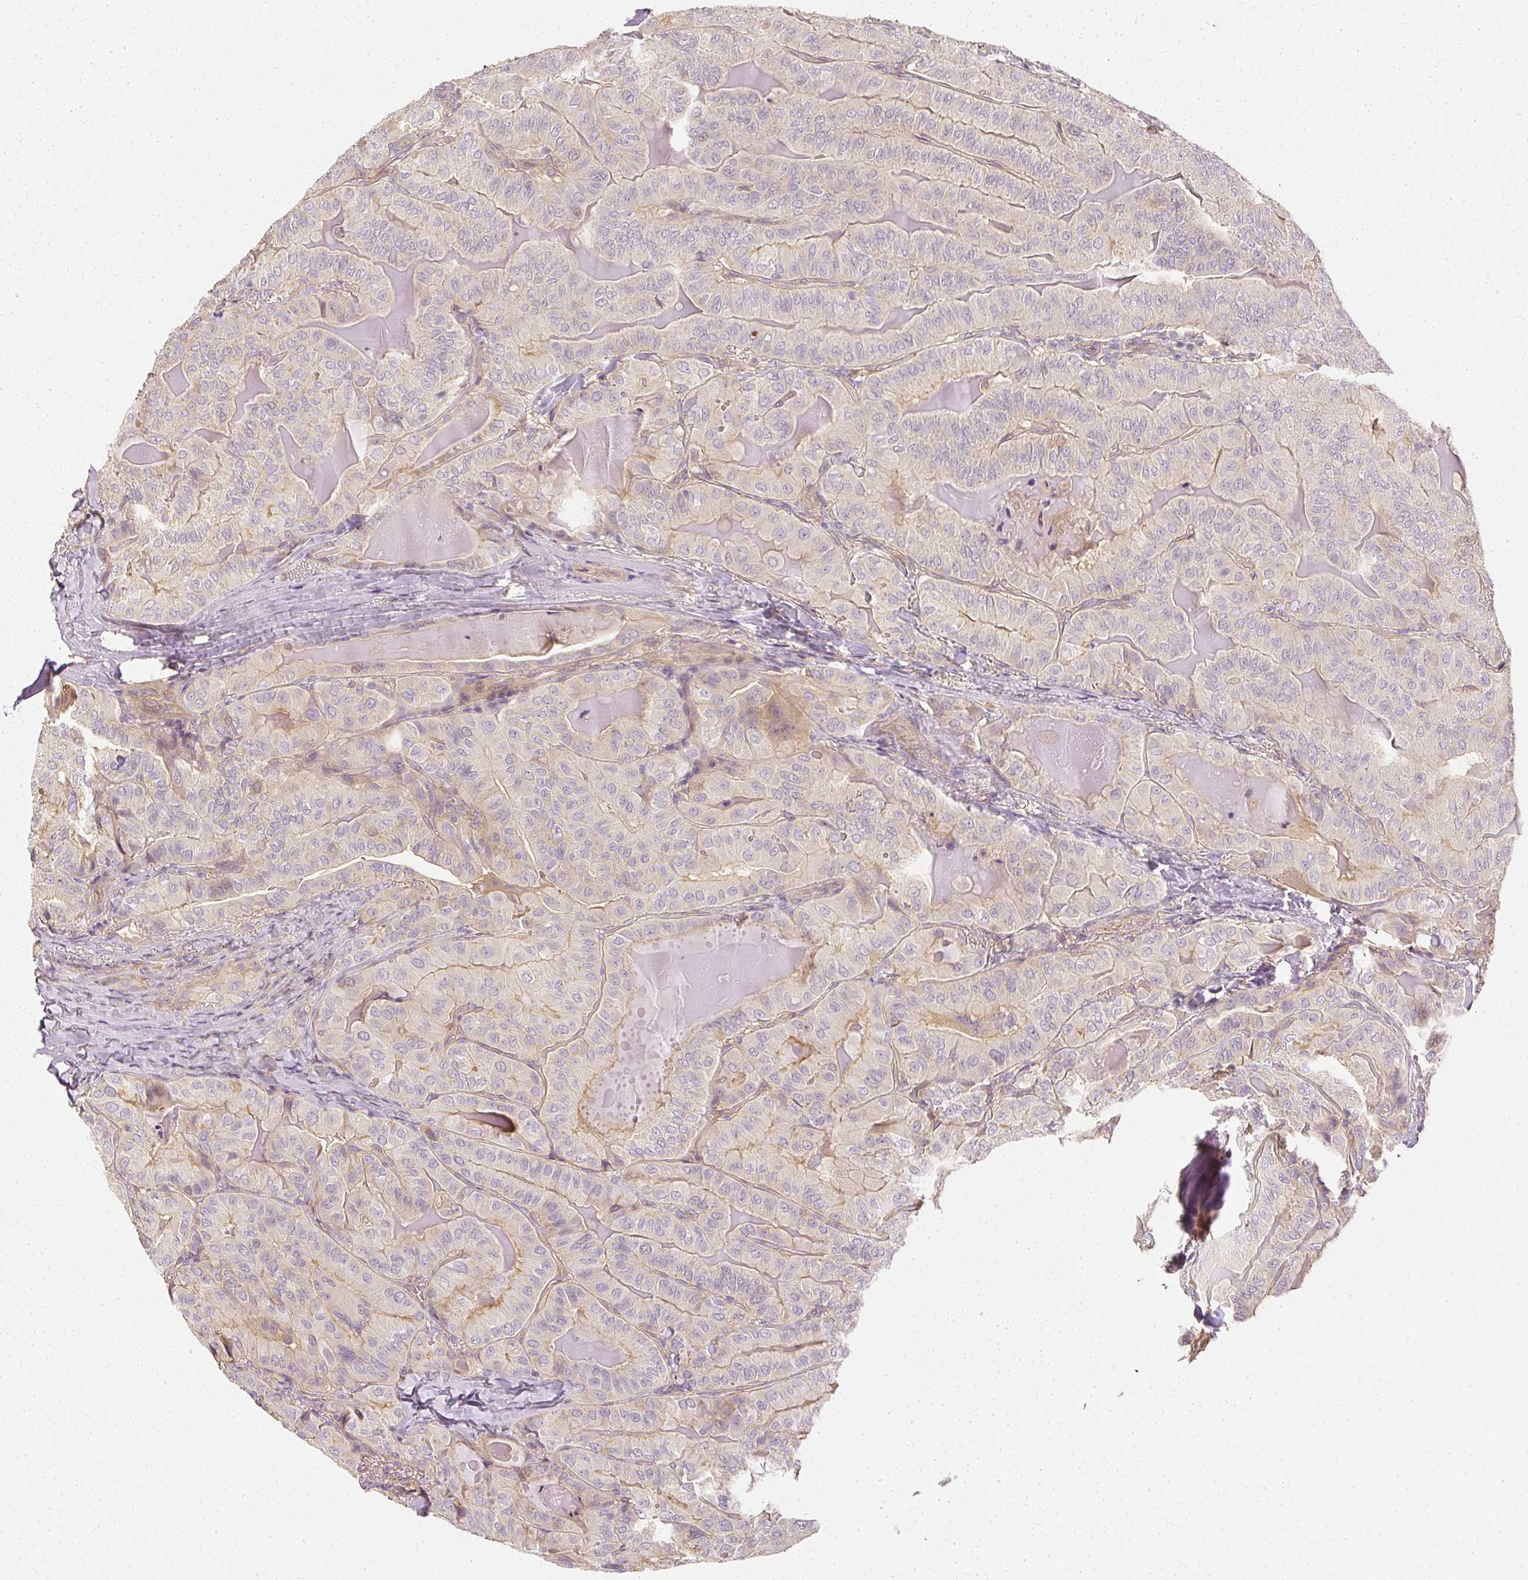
{"staining": {"intensity": "weak", "quantity": "<25%", "location": "cytoplasmic/membranous"}, "tissue": "thyroid cancer", "cell_type": "Tumor cells", "image_type": "cancer", "snomed": [{"axis": "morphology", "description": "Papillary adenocarcinoma, NOS"}, {"axis": "topography", "description": "Thyroid gland"}], "caption": "Histopathology image shows no protein expression in tumor cells of thyroid cancer tissue.", "gene": "GNAQ", "patient": {"sex": "female", "age": 68}}